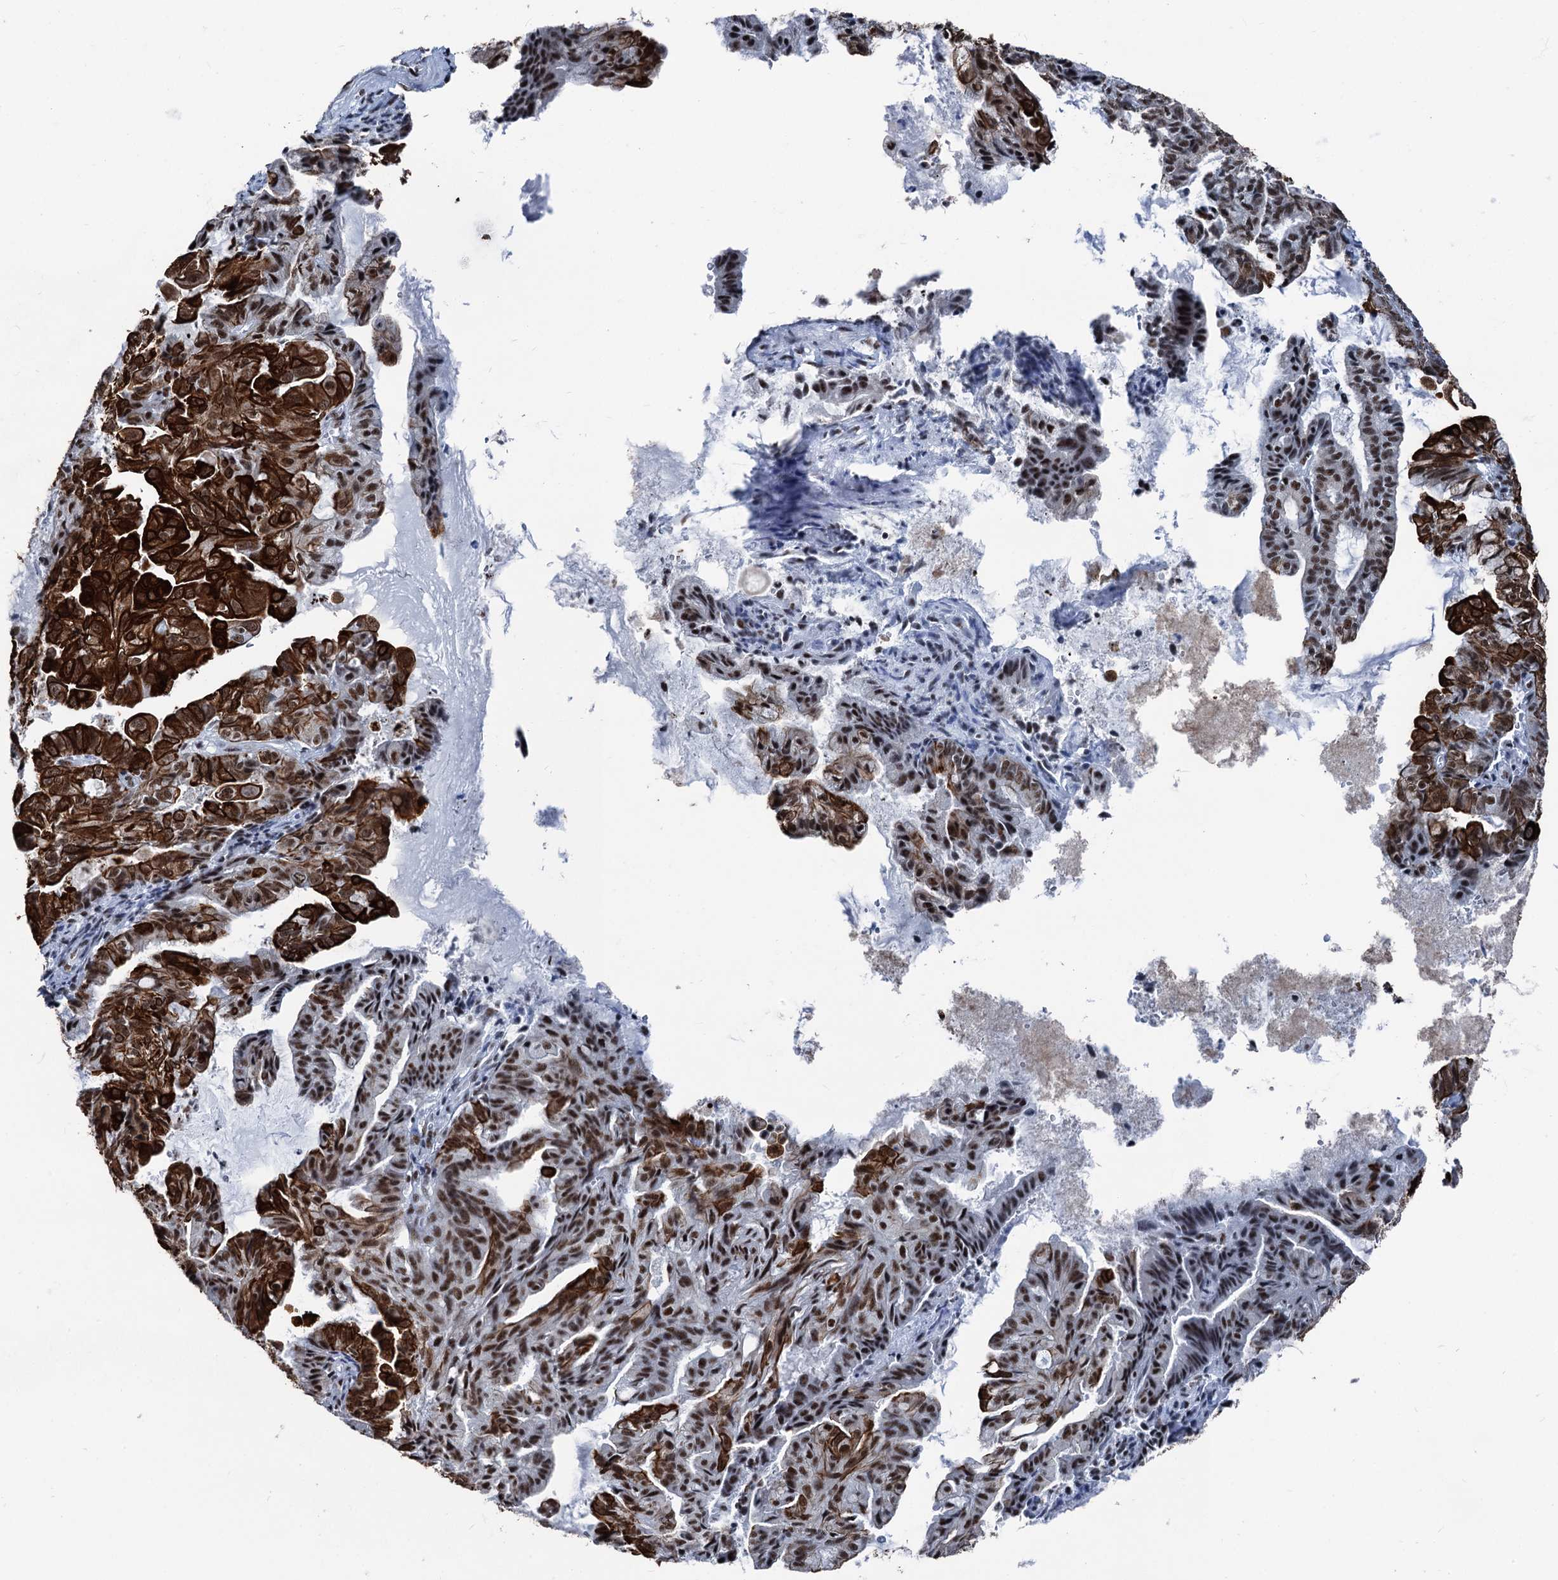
{"staining": {"intensity": "strong", "quantity": ">75%", "location": "cytoplasmic/membranous,nuclear"}, "tissue": "endometrial cancer", "cell_type": "Tumor cells", "image_type": "cancer", "snomed": [{"axis": "morphology", "description": "Adenocarcinoma, NOS"}, {"axis": "topography", "description": "Endometrium"}], "caption": "Protein staining of endometrial cancer tissue reveals strong cytoplasmic/membranous and nuclear staining in about >75% of tumor cells.", "gene": "DDX23", "patient": {"sex": "female", "age": 86}}